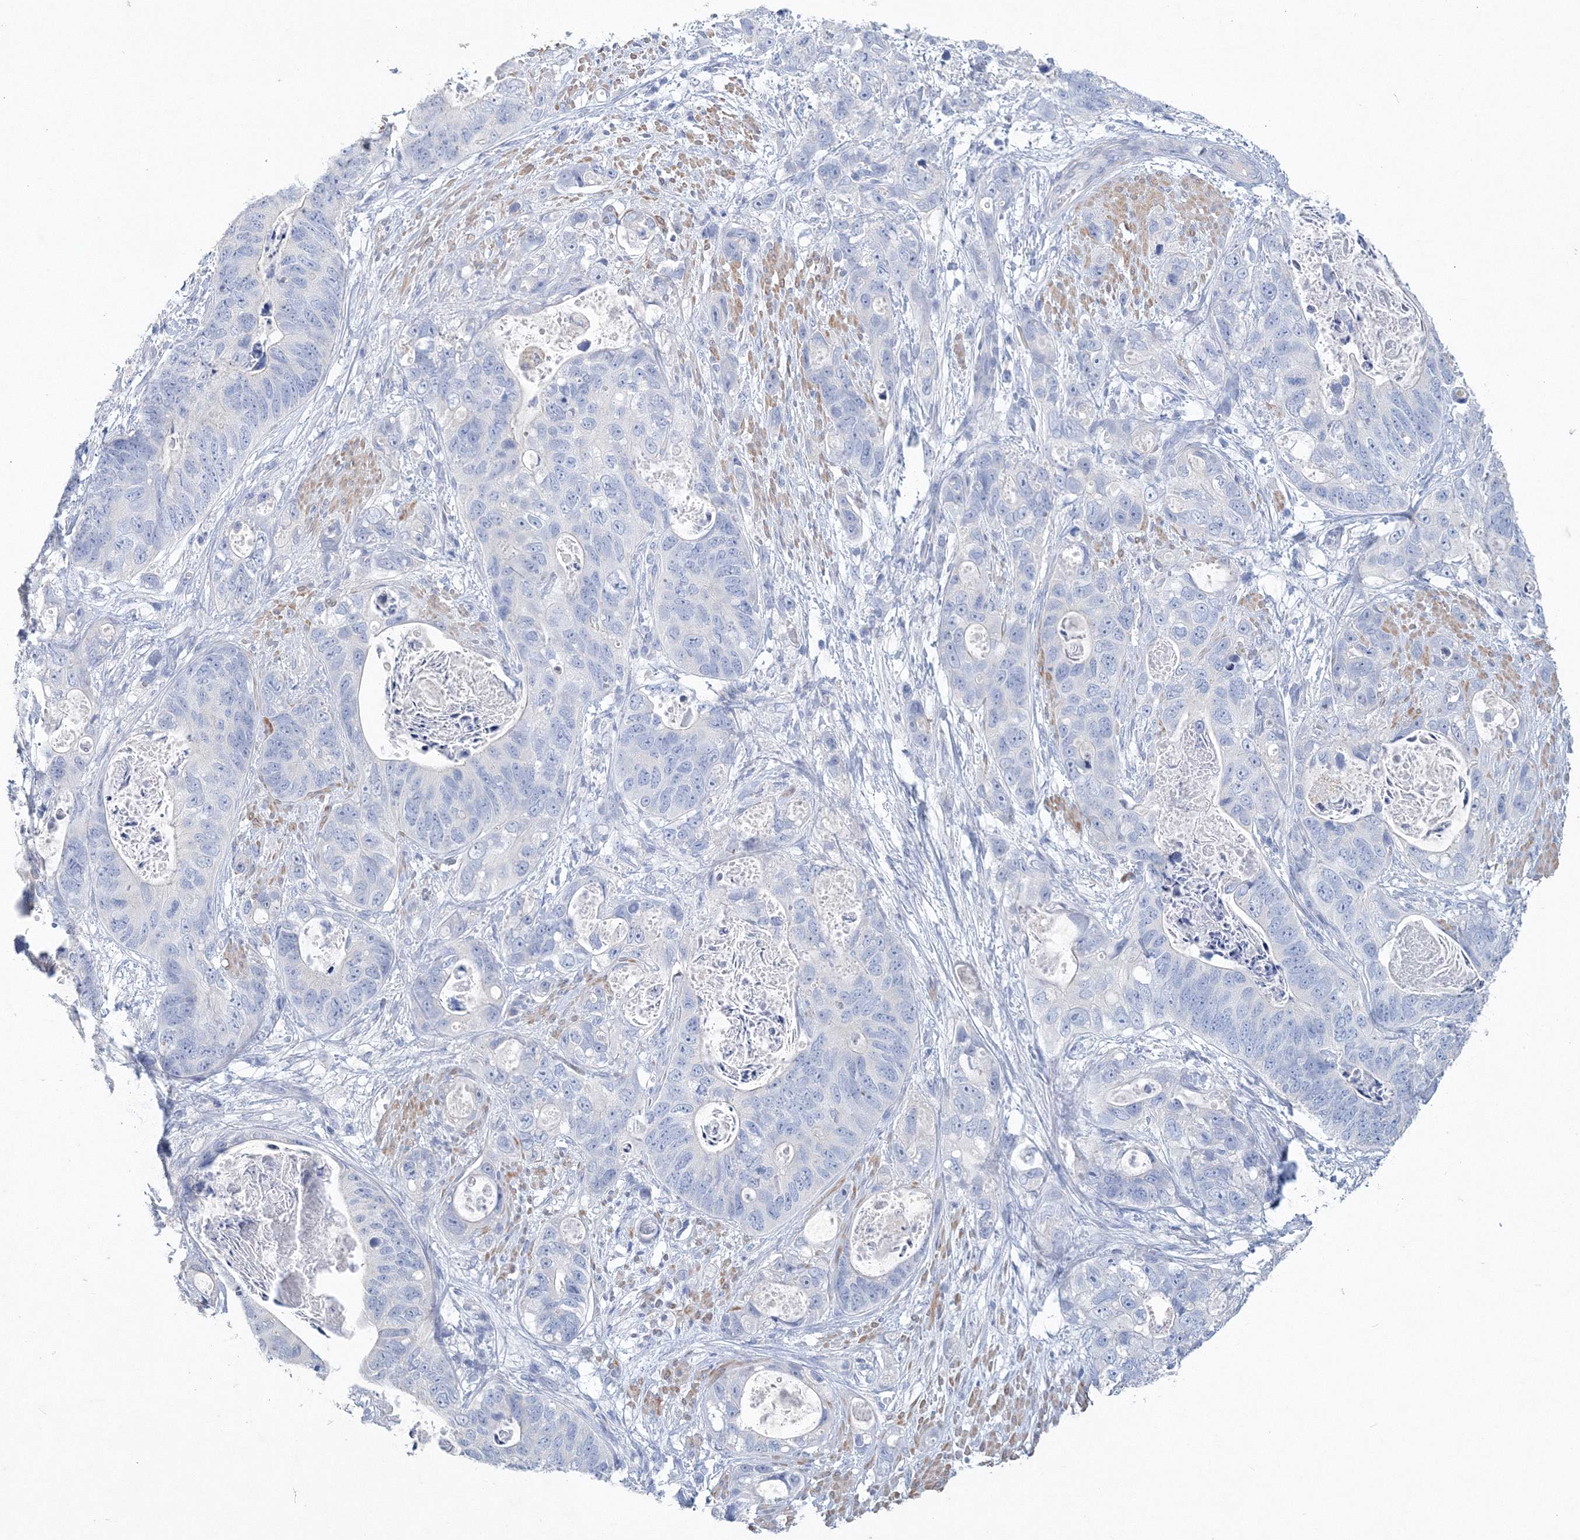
{"staining": {"intensity": "negative", "quantity": "none", "location": "none"}, "tissue": "stomach cancer", "cell_type": "Tumor cells", "image_type": "cancer", "snomed": [{"axis": "morphology", "description": "Adenocarcinoma, NOS"}, {"axis": "topography", "description": "Stomach"}], "caption": "High magnification brightfield microscopy of stomach cancer (adenocarcinoma) stained with DAB (3,3'-diaminobenzidine) (brown) and counterstained with hematoxylin (blue): tumor cells show no significant positivity. The staining was performed using DAB (3,3'-diaminobenzidine) to visualize the protein expression in brown, while the nuclei were stained in blue with hematoxylin (Magnification: 20x).", "gene": "OSBPL6", "patient": {"sex": "female", "age": 89}}